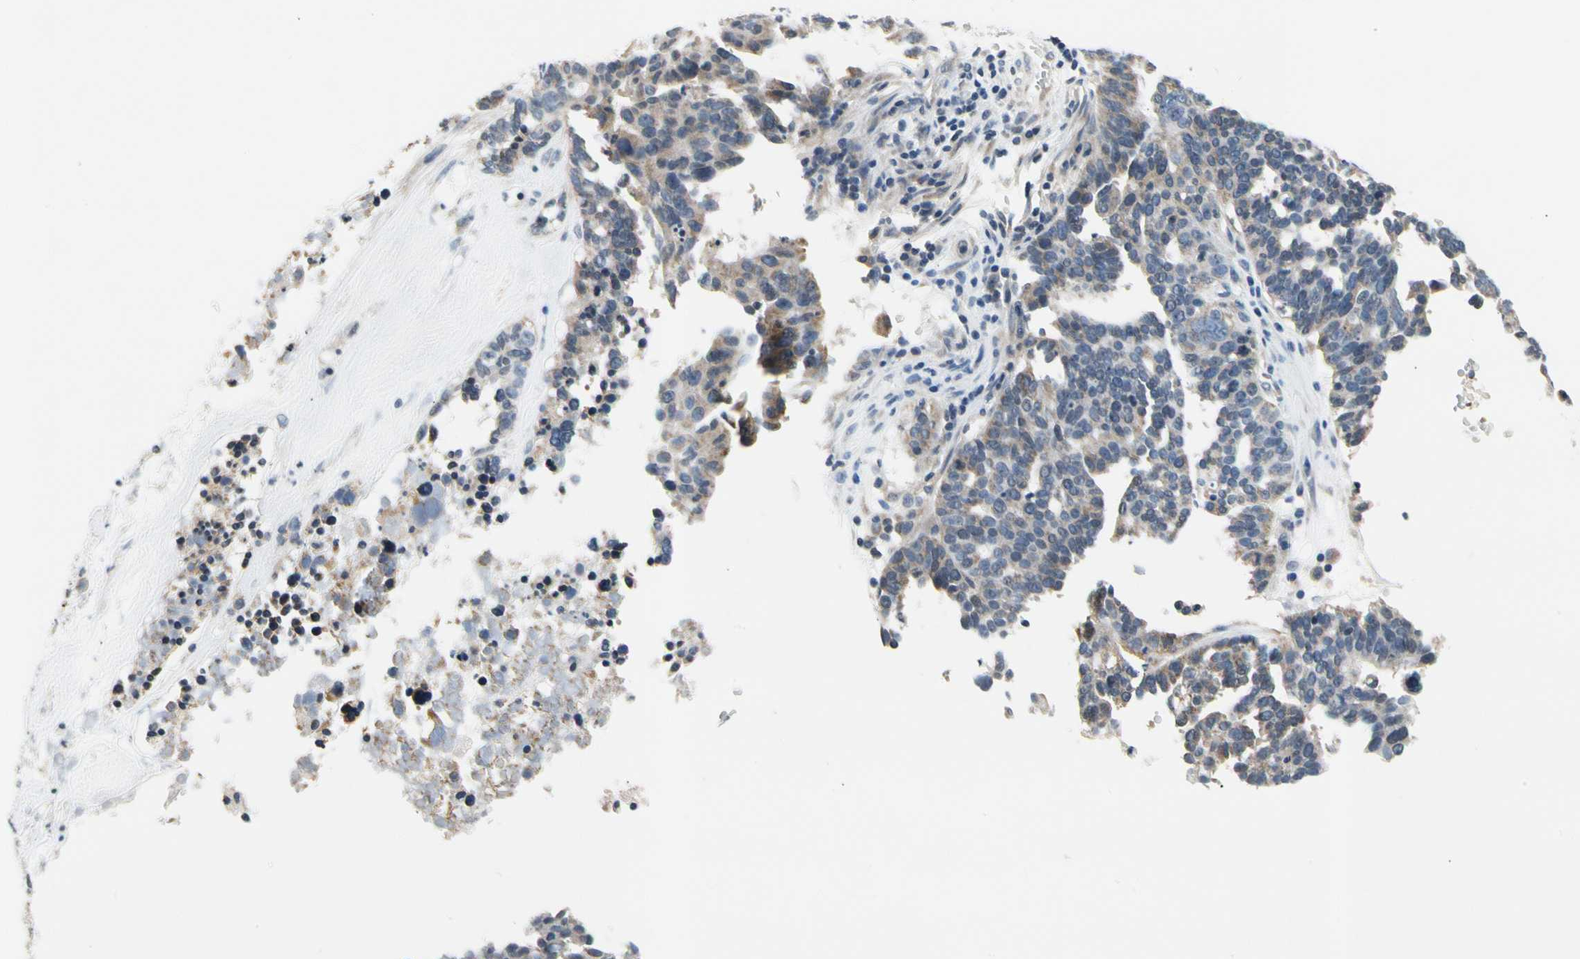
{"staining": {"intensity": "weak", "quantity": "25%-75%", "location": "cytoplasmic/membranous"}, "tissue": "ovarian cancer", "cell_type": "Tumor cells", "image_type": "cancer", "snomed": [{"axis": "morphology", "description": "Cystadenocarcinoma, serous, NOS"}, {"axis": "topography", "description": "Ovary"}], "caption": "A photomicrograph showing weak cytoplasmic/membranous expression in about 25%-75% of tumor cells in ovarian cancer, as visualized by brown immunohistochemical staining.", "gene": "SOX30", "patient": {"sex": "female", "age": 59}}